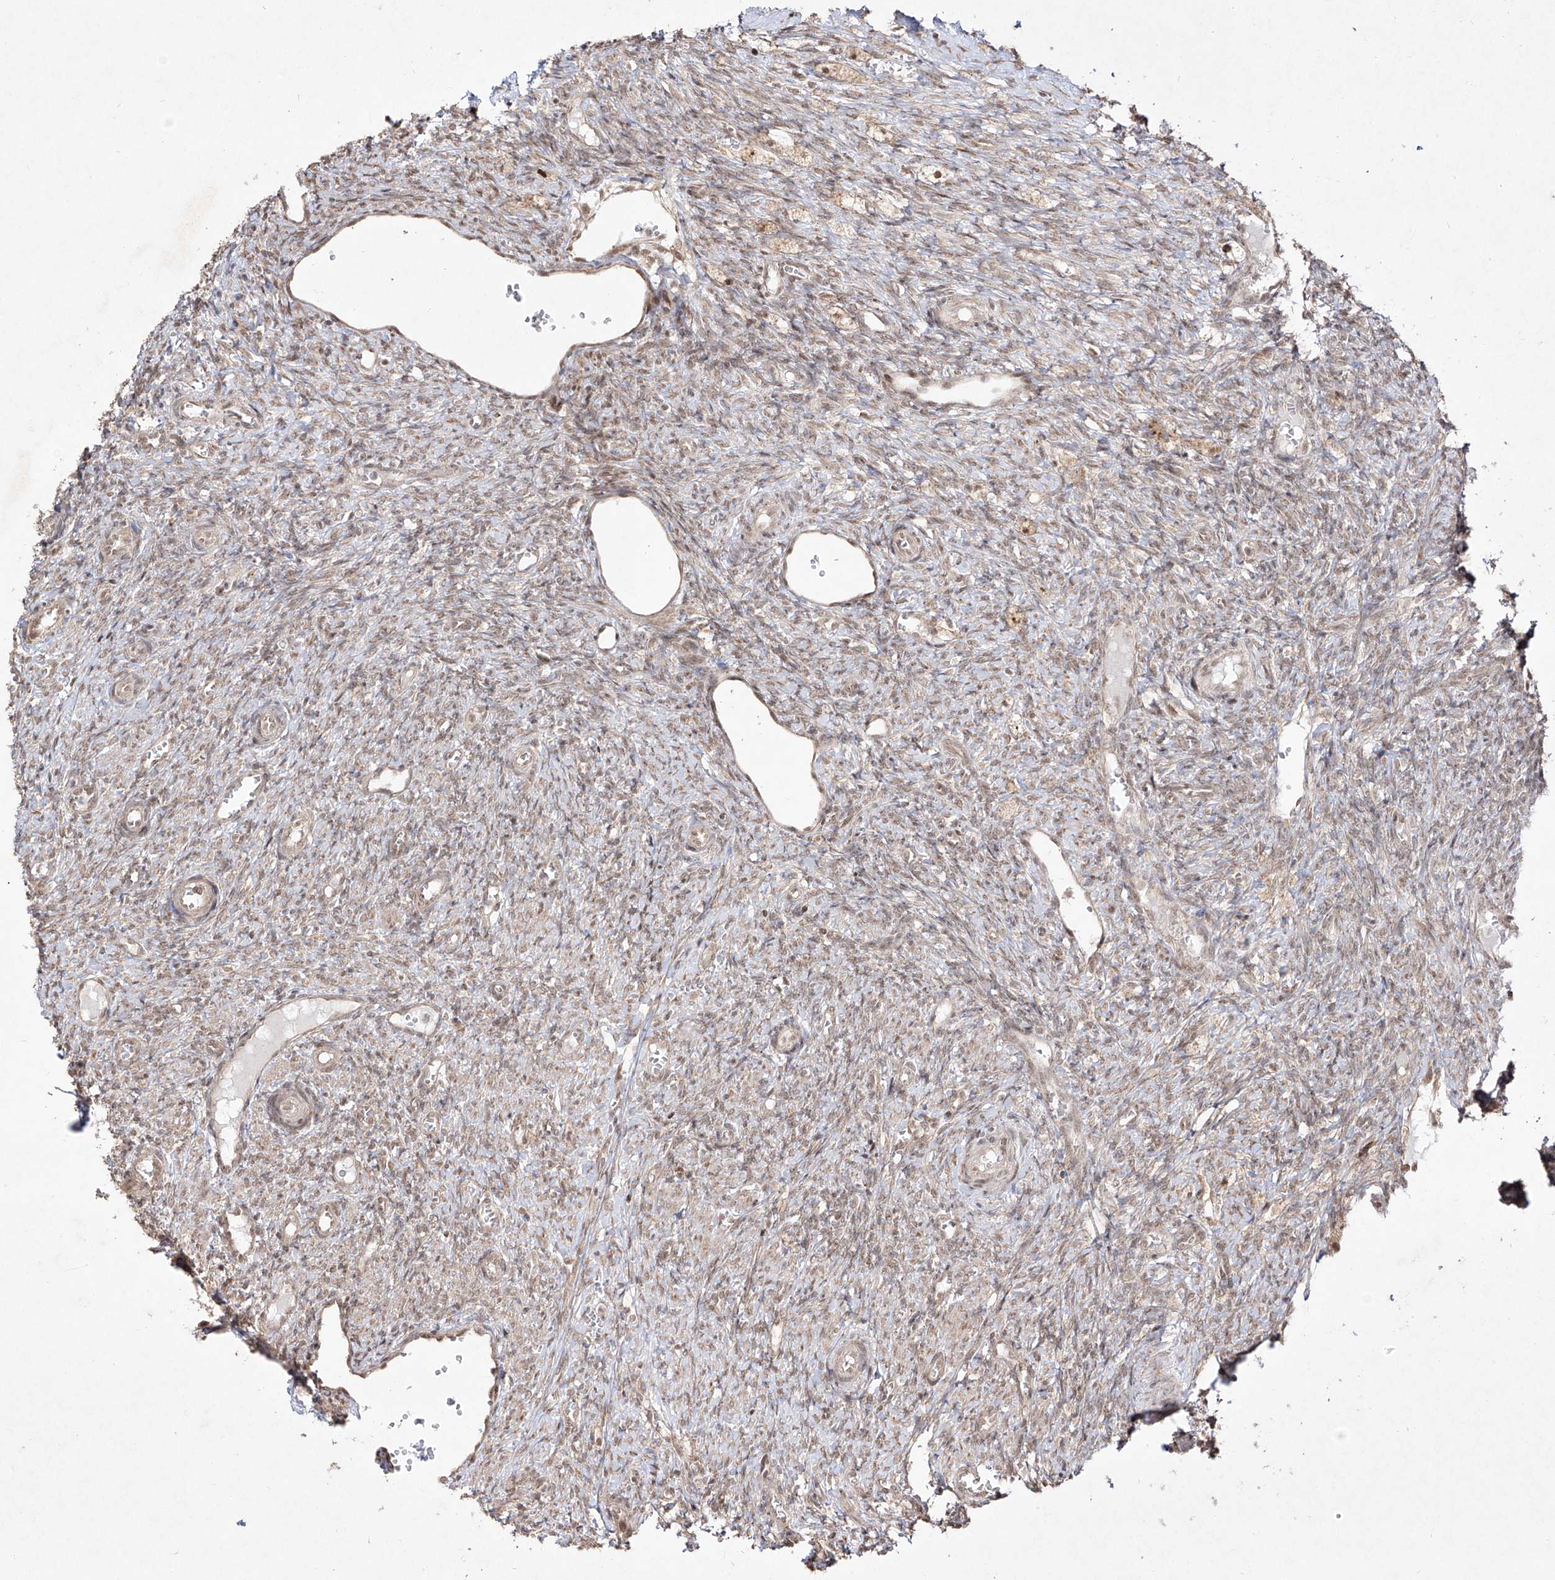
{"staining": {"intensity": "weak", "quantity": ">75%", "location": "nuclear"}, "tissue": "ovary", "cell_type": "Ovarian stroma cells", "image_type": "normal", "snomed": [{"axis": "morphology", "description": "Normal tissue, NOS"}, {"axis": "topography", "description": "Ovary"}], "caption": "There is low levels of weak nuclear expression in ovarian stroma cells of unremarkable ovary, as demonstrated by immunohistochemical staining (brown color).", "gene": "SNRNP27", "patient": {"sex": "female", "age": 41}}